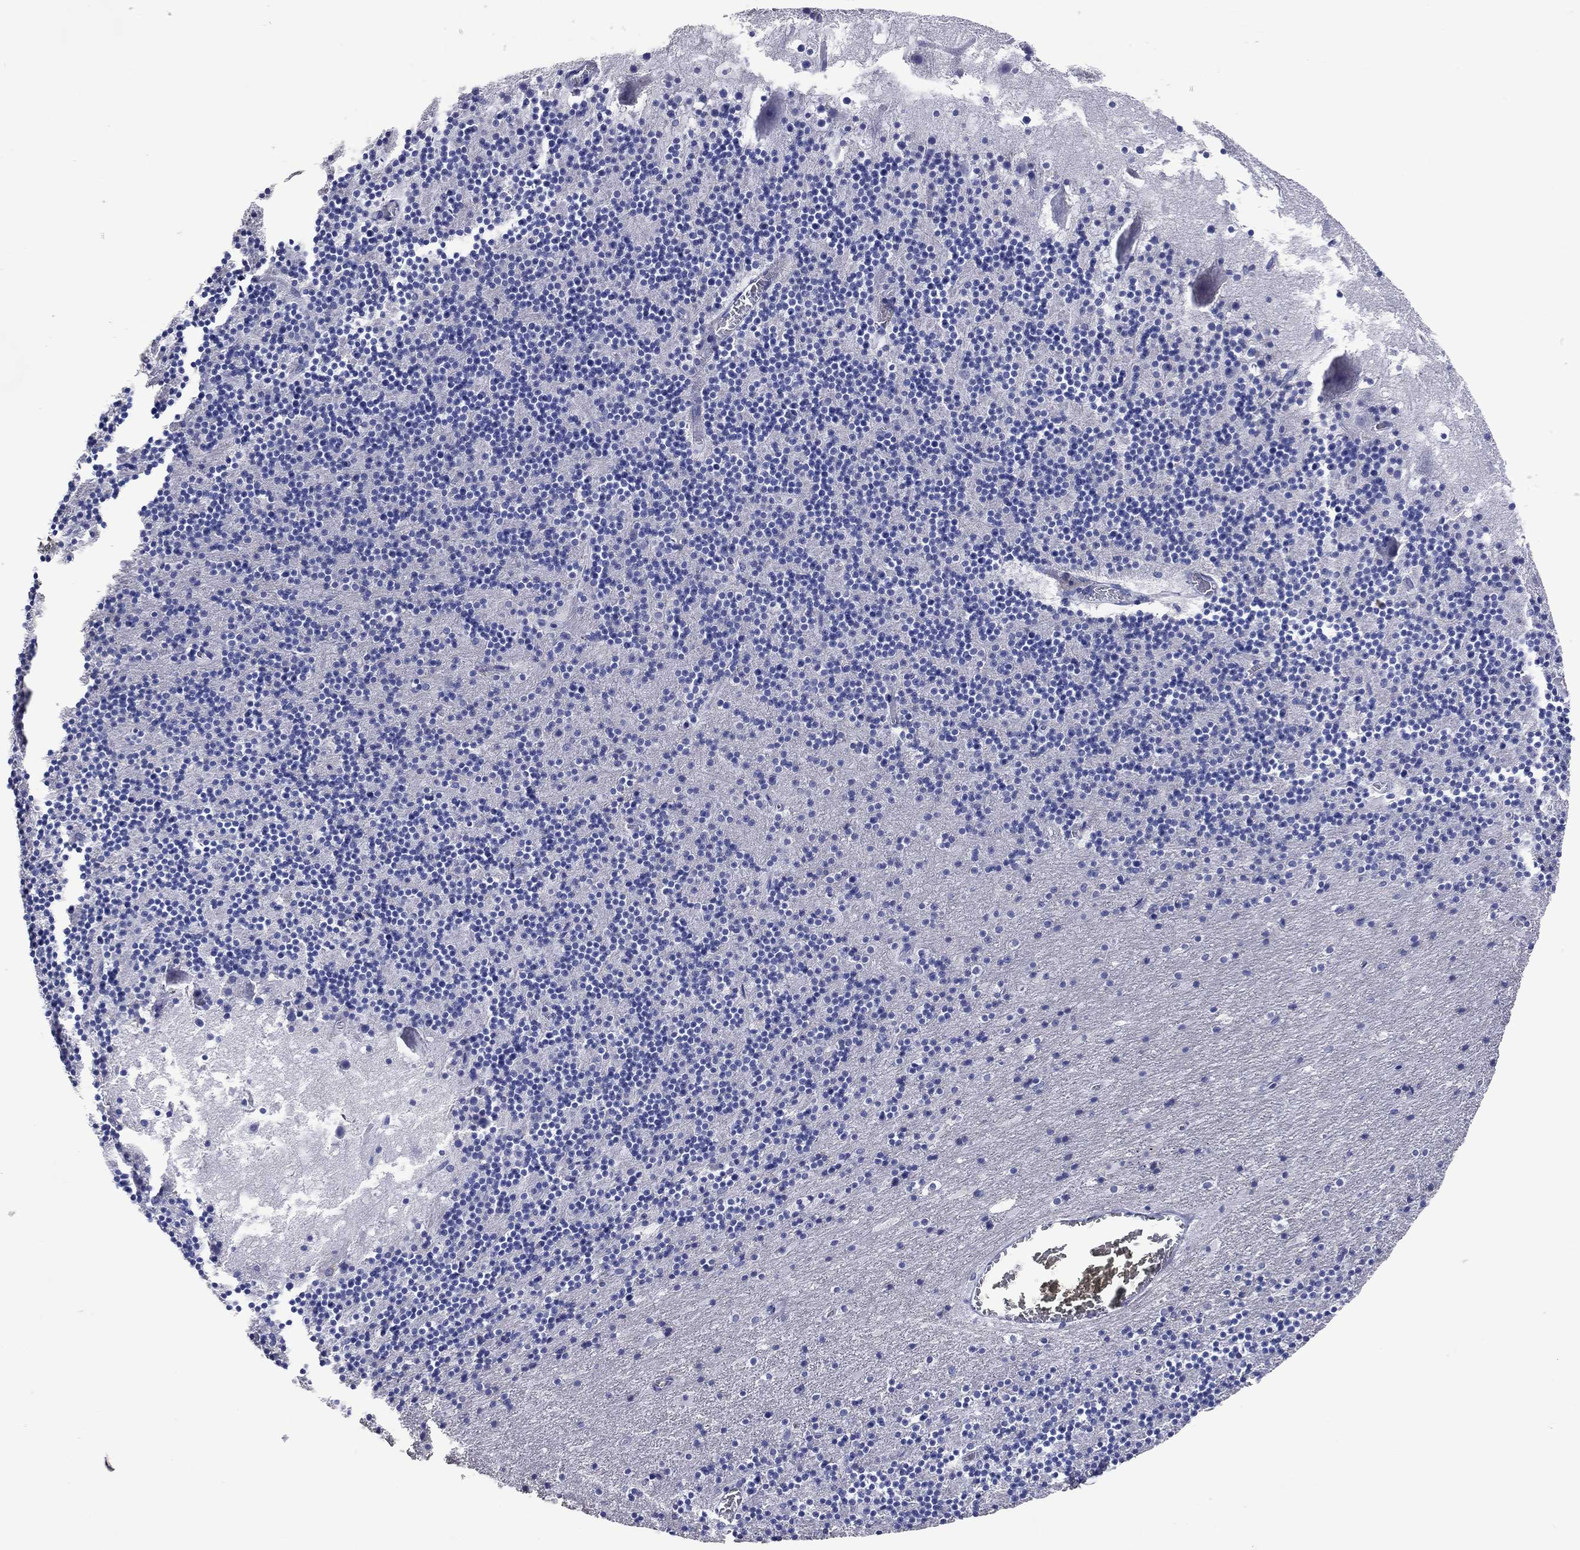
{"staining": {"intensity": "negative", "quantity": "none", "location": "none"}, "tissue": "cerebellum", "cell_type": "Cells in granular layer", "image_type": "normal", "snomed": [{"axis": "morphology", "description": "Normal tissue, NOS"}, {"axis": "topography", "description": "Cerebellum"}], "caption": "Immunohistochemical staining of normal human cerebellum shows no significant staining in cells in granular layer. Brightfield microscopy of IHC stained with DAB (brown) and hematoxylin (blue), captured at high magnification.", "gene": "DNAH6", "patient": {"sex": "male", "age": 37}}